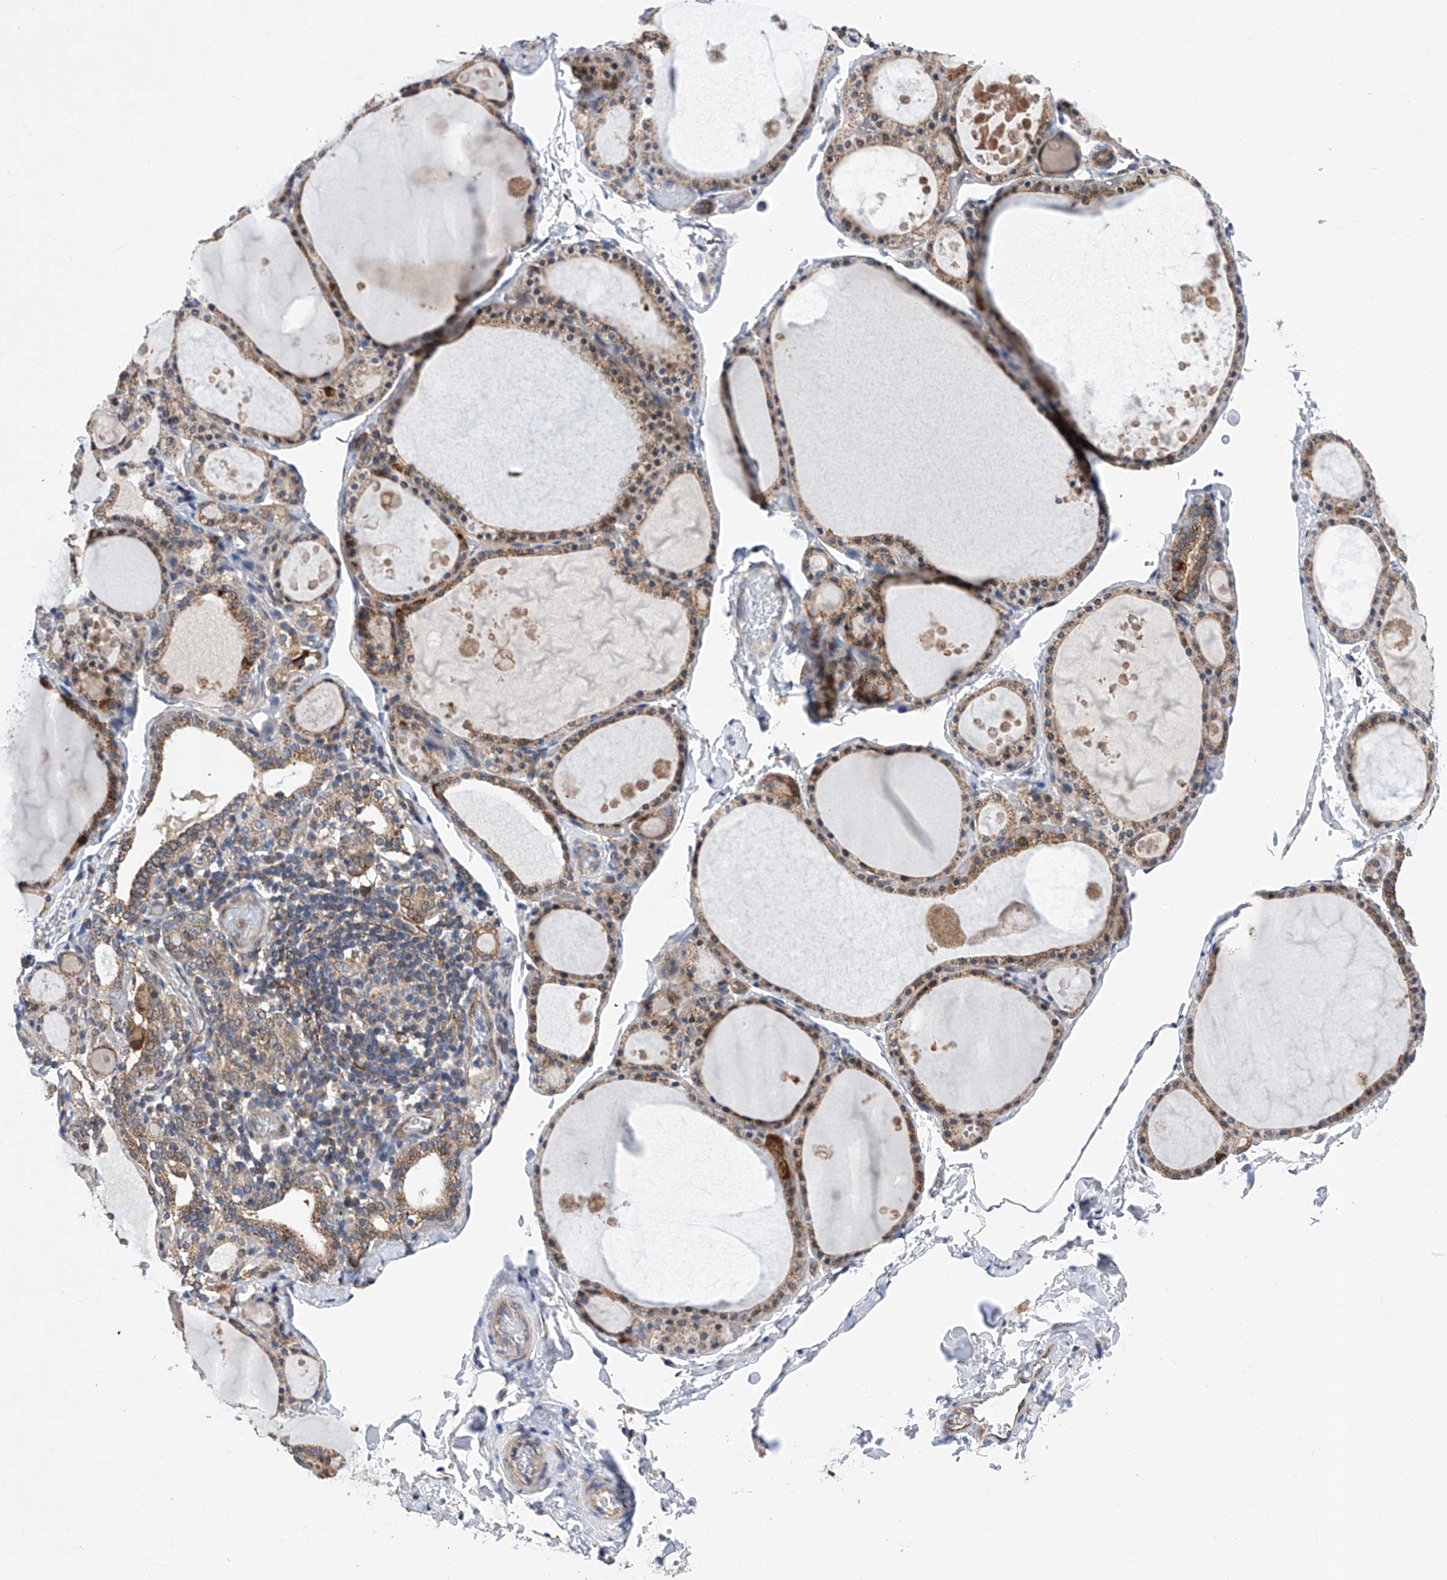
{"staining": {"intensity": "moderate", "quantity": ">75%", "location": "cytoplasmic/membranous"}, "tissue": "thyroid gland", "cell_type": "Glandular cells", "image_type": "normal", "snomed": [{"axis": "morphology", "description": "Normal tissue, NOS"}, {"axis": "topography", "description": "Thyroid gland"}], "caption": "Moderate cytoplasmic/membranous staining for a protein is seen in approximately >75% of glandular cells of unremarkable thyroid gland using immunohistochemistry.", "gene": "SPATA20", "patient": {"sex": "male", "age": 56}}